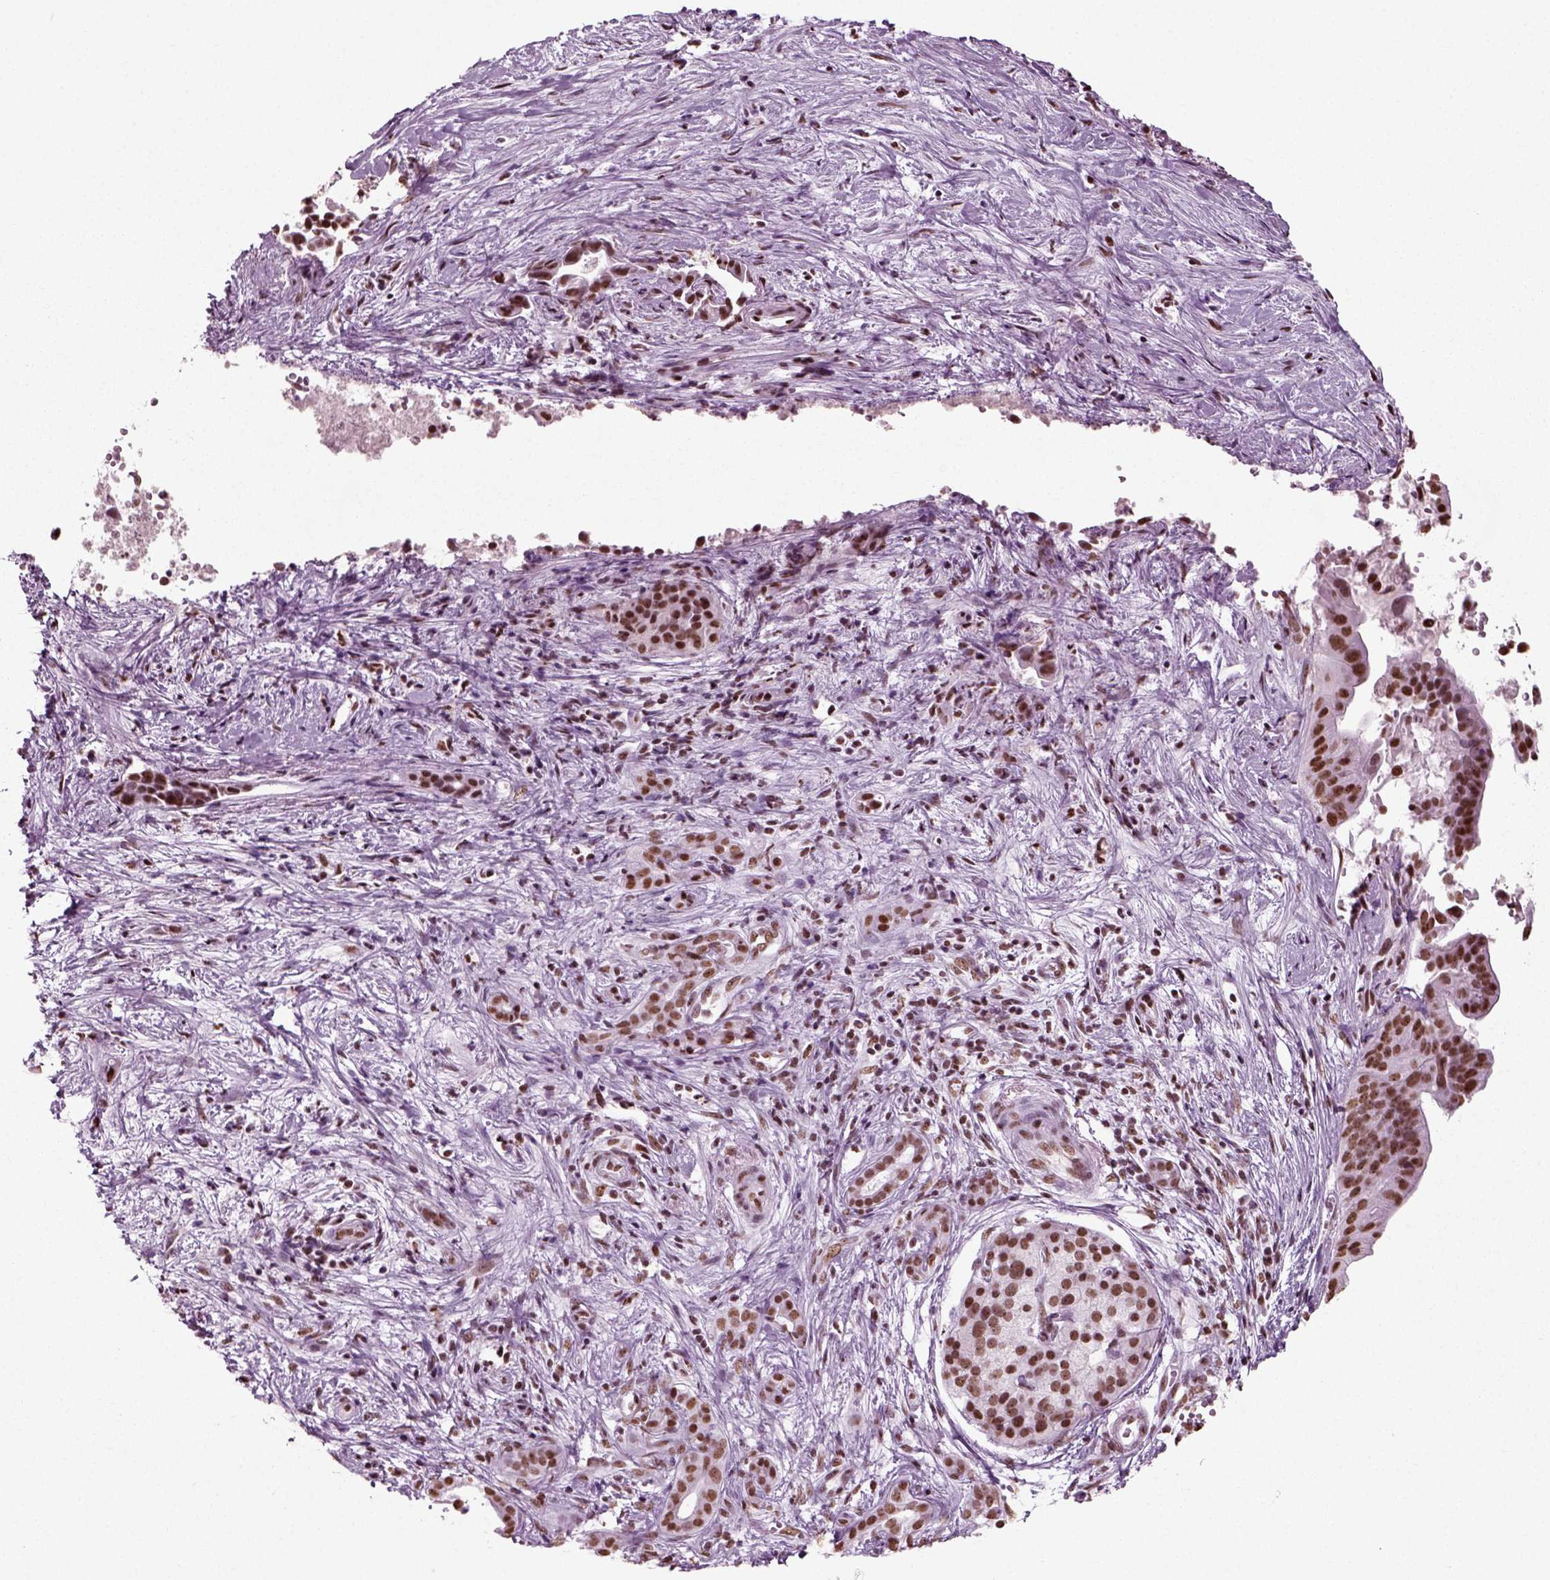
{"staining": {"intensity": "strong", "quantity": ">75%", "location": "nuclear"}, "tissue": "pancreatic cancer", "cell_type": "Tumor cells", "image_type": "cancer", "snomed": [{"axis": "morphology", "description": "Adenocarcinoma, NOS"}, {"axis": "topography", "description": "Pancreas"}], "caption": "Immunohistochemistry (IHC) (DAB (3,3'-diaminobenzidine)) staining of human adenocarcinoma (pancreatic) shows strong nuclear protein staining in about >75% of tumor cells.", "gene": "POLR1H", "patient": {"sex": "male", "age": 61}}